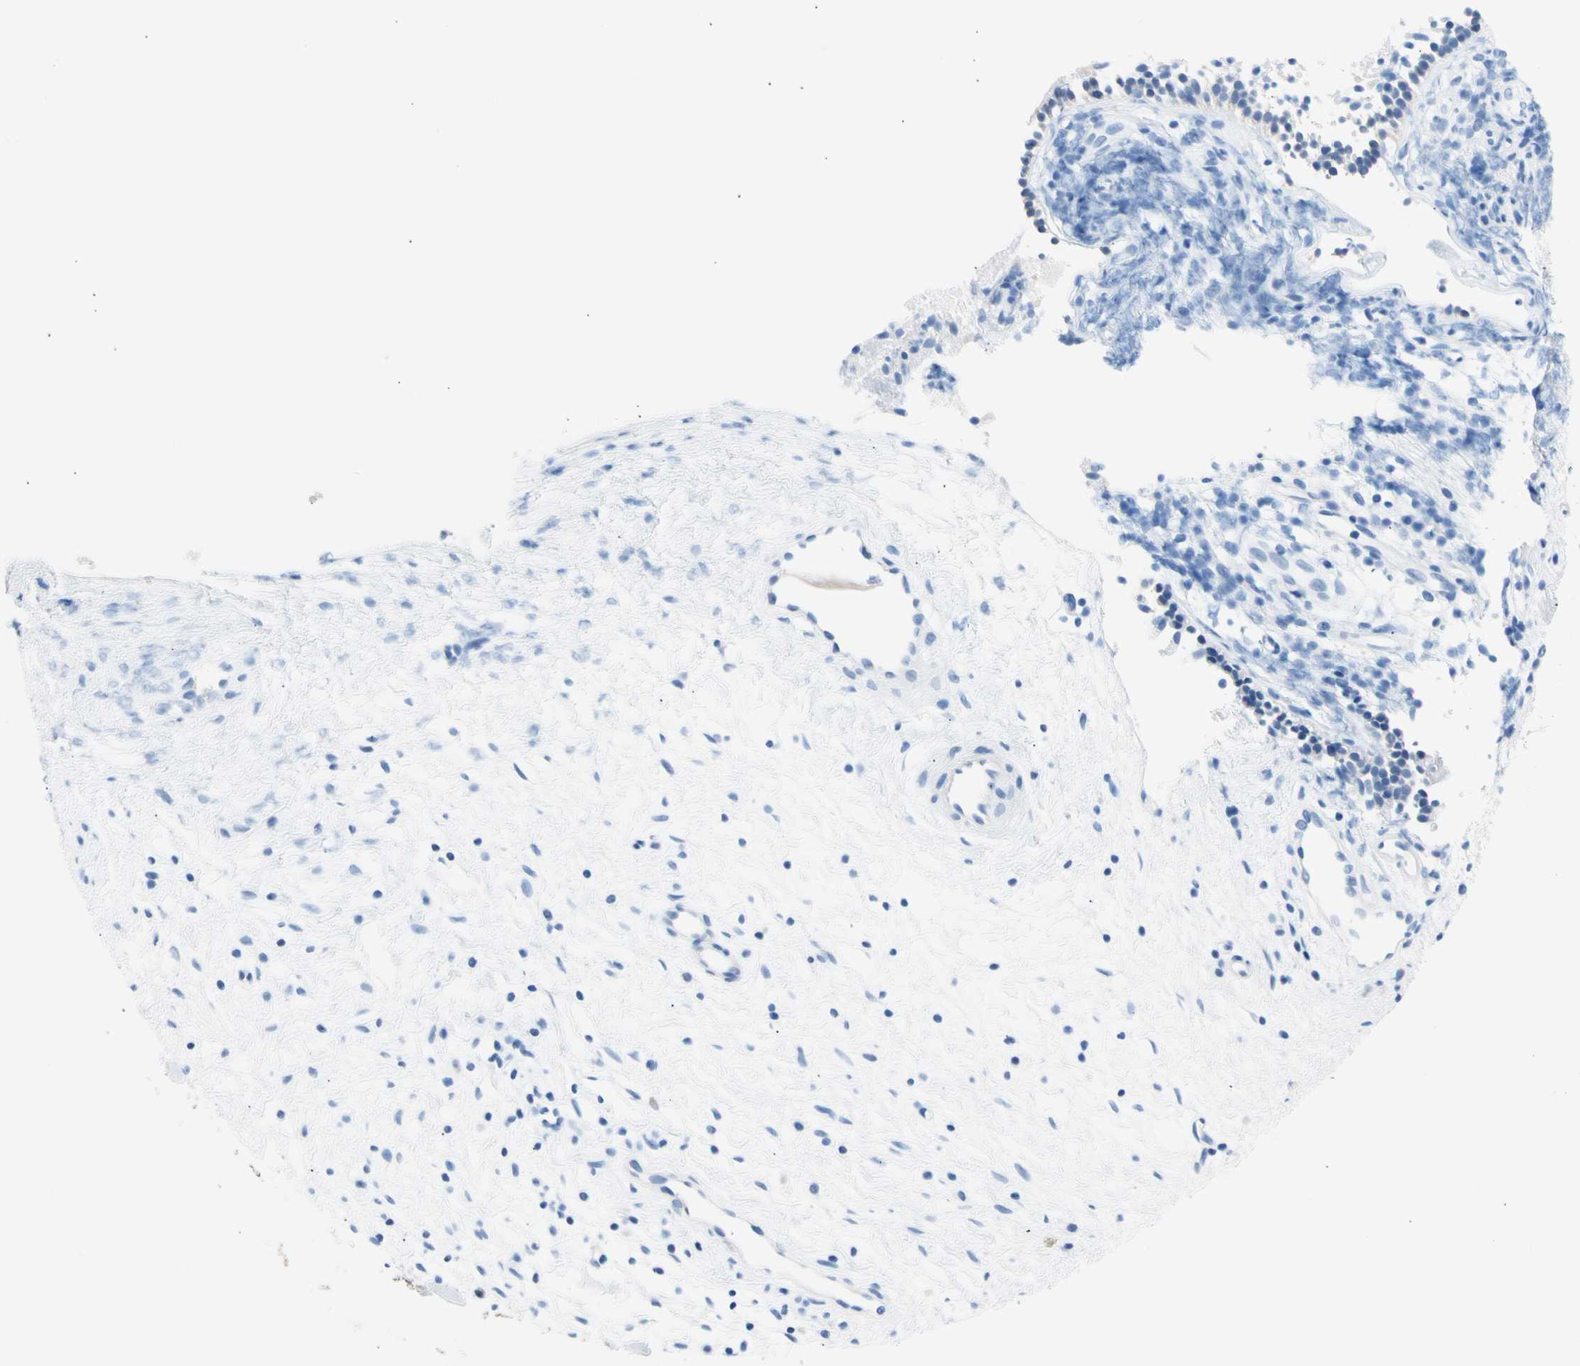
{"staining": {"intensity": "negative", "quantity": "none", "location": "none"}, "tissue": "nasopharynx", "cell_type": "Respiratory epithelial cells", "image_type": "normal", "snomed": [{"axis": "morphology", "description": "Normal tissue, NOS"}, {"axis": "topography", "description": "Nasopharynx"}], "caption": "Immunohistochemical staining of unremarkable human nasopharynx shows no significant staining in respiratory epithelial cells.", "gene": "CEL", "patient": {"sex": "male", "age": 21}}